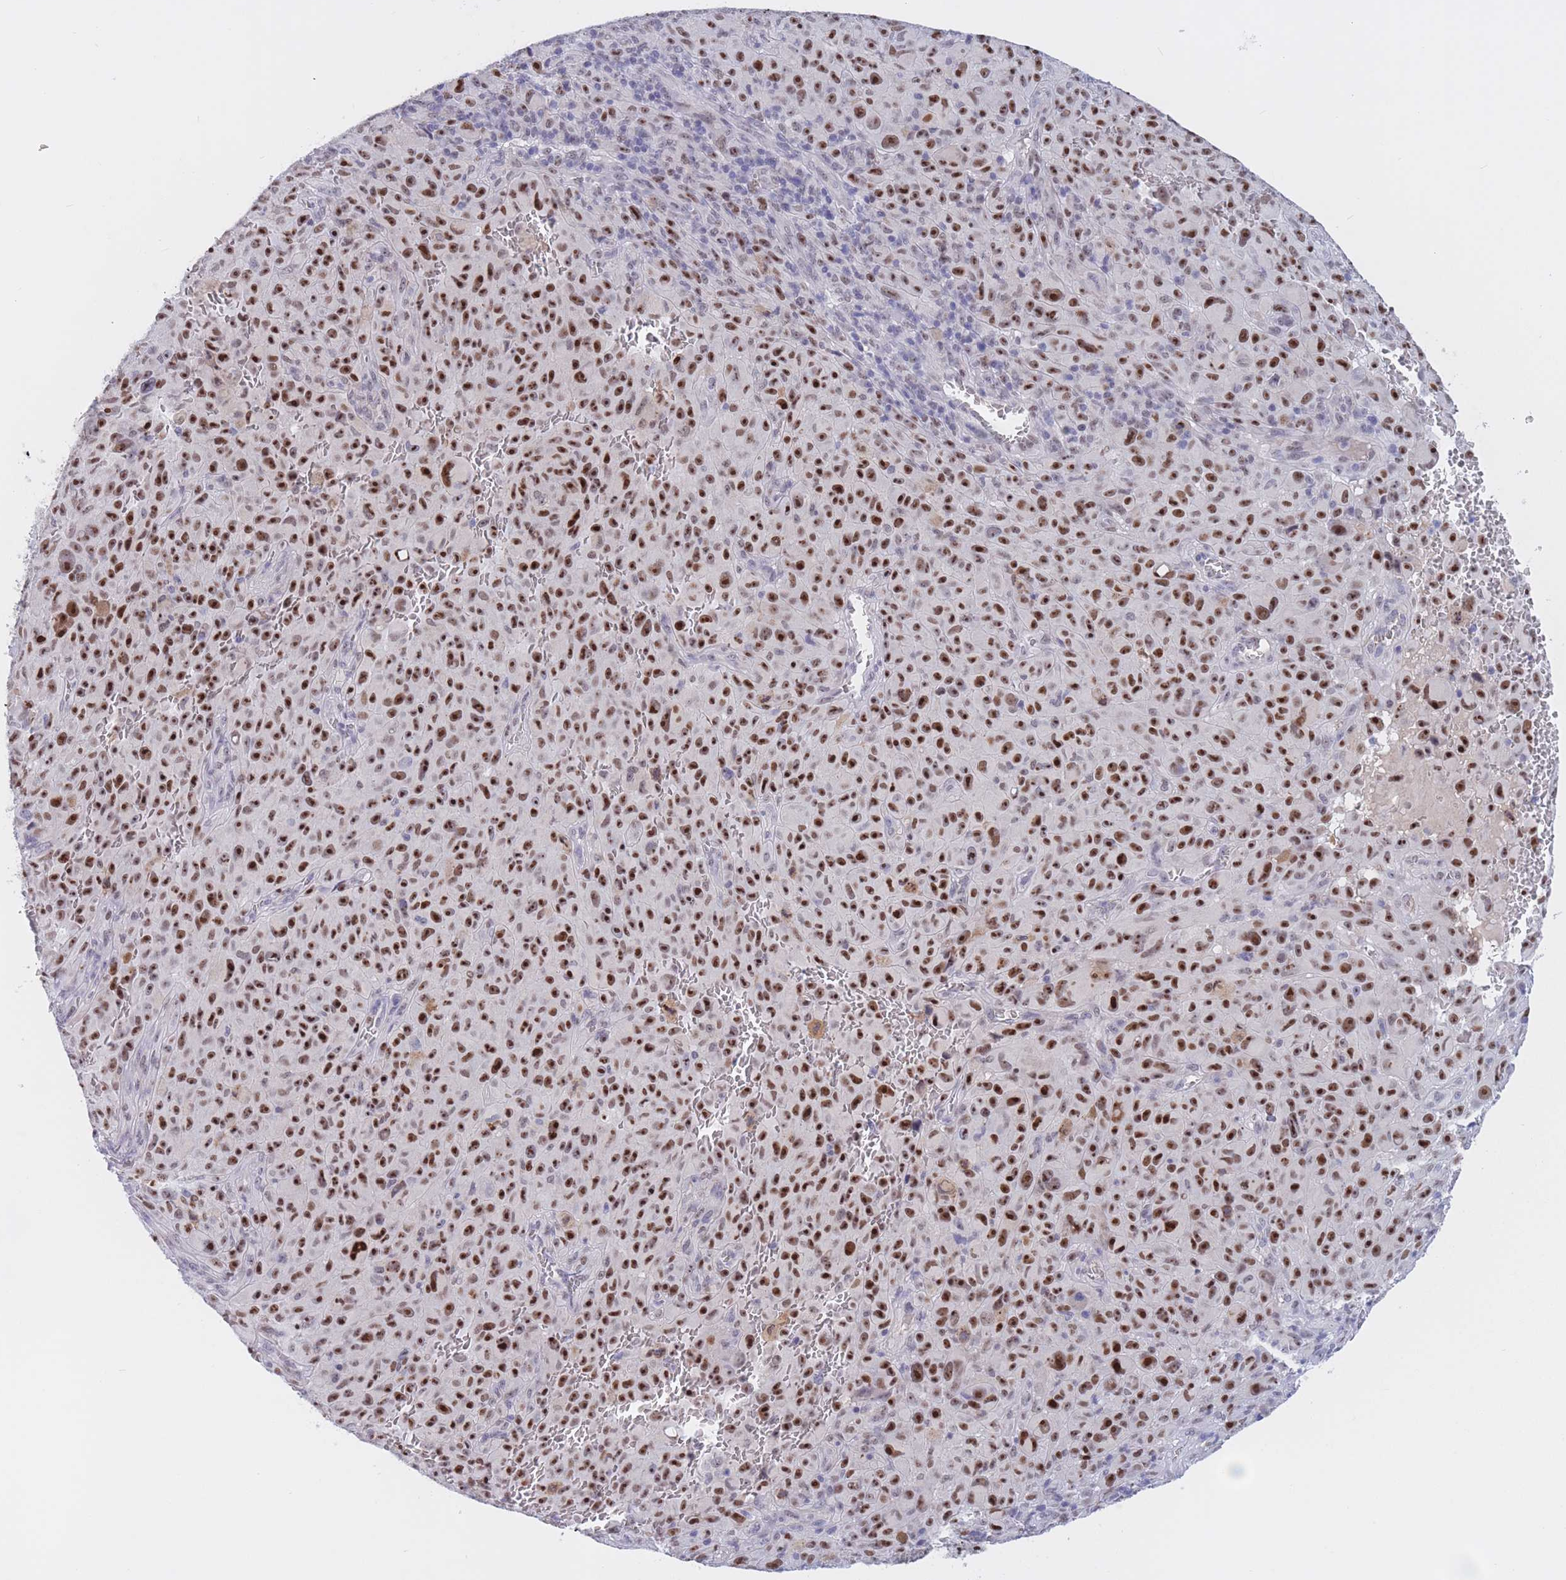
{"staining": {"intensity": "strong", "quantity": ">75%", "location": "nuclear"}, "tissue": "melanoma", "cell_type": "Tumor cells", "image_type": "cancer", "snomed": [{"axis": "morphology", "description": "Malignant melanoma, NOS"}, {"axis": "topography", "description": "Skin"}], "caption": "There is high levels of strong nuclear positivity in tumor cells of melanoma, as demonstrated by immunohistochemical staining (brown color).", "gene": "BOP1", "patient": {"sex": "female", "age": 82}}